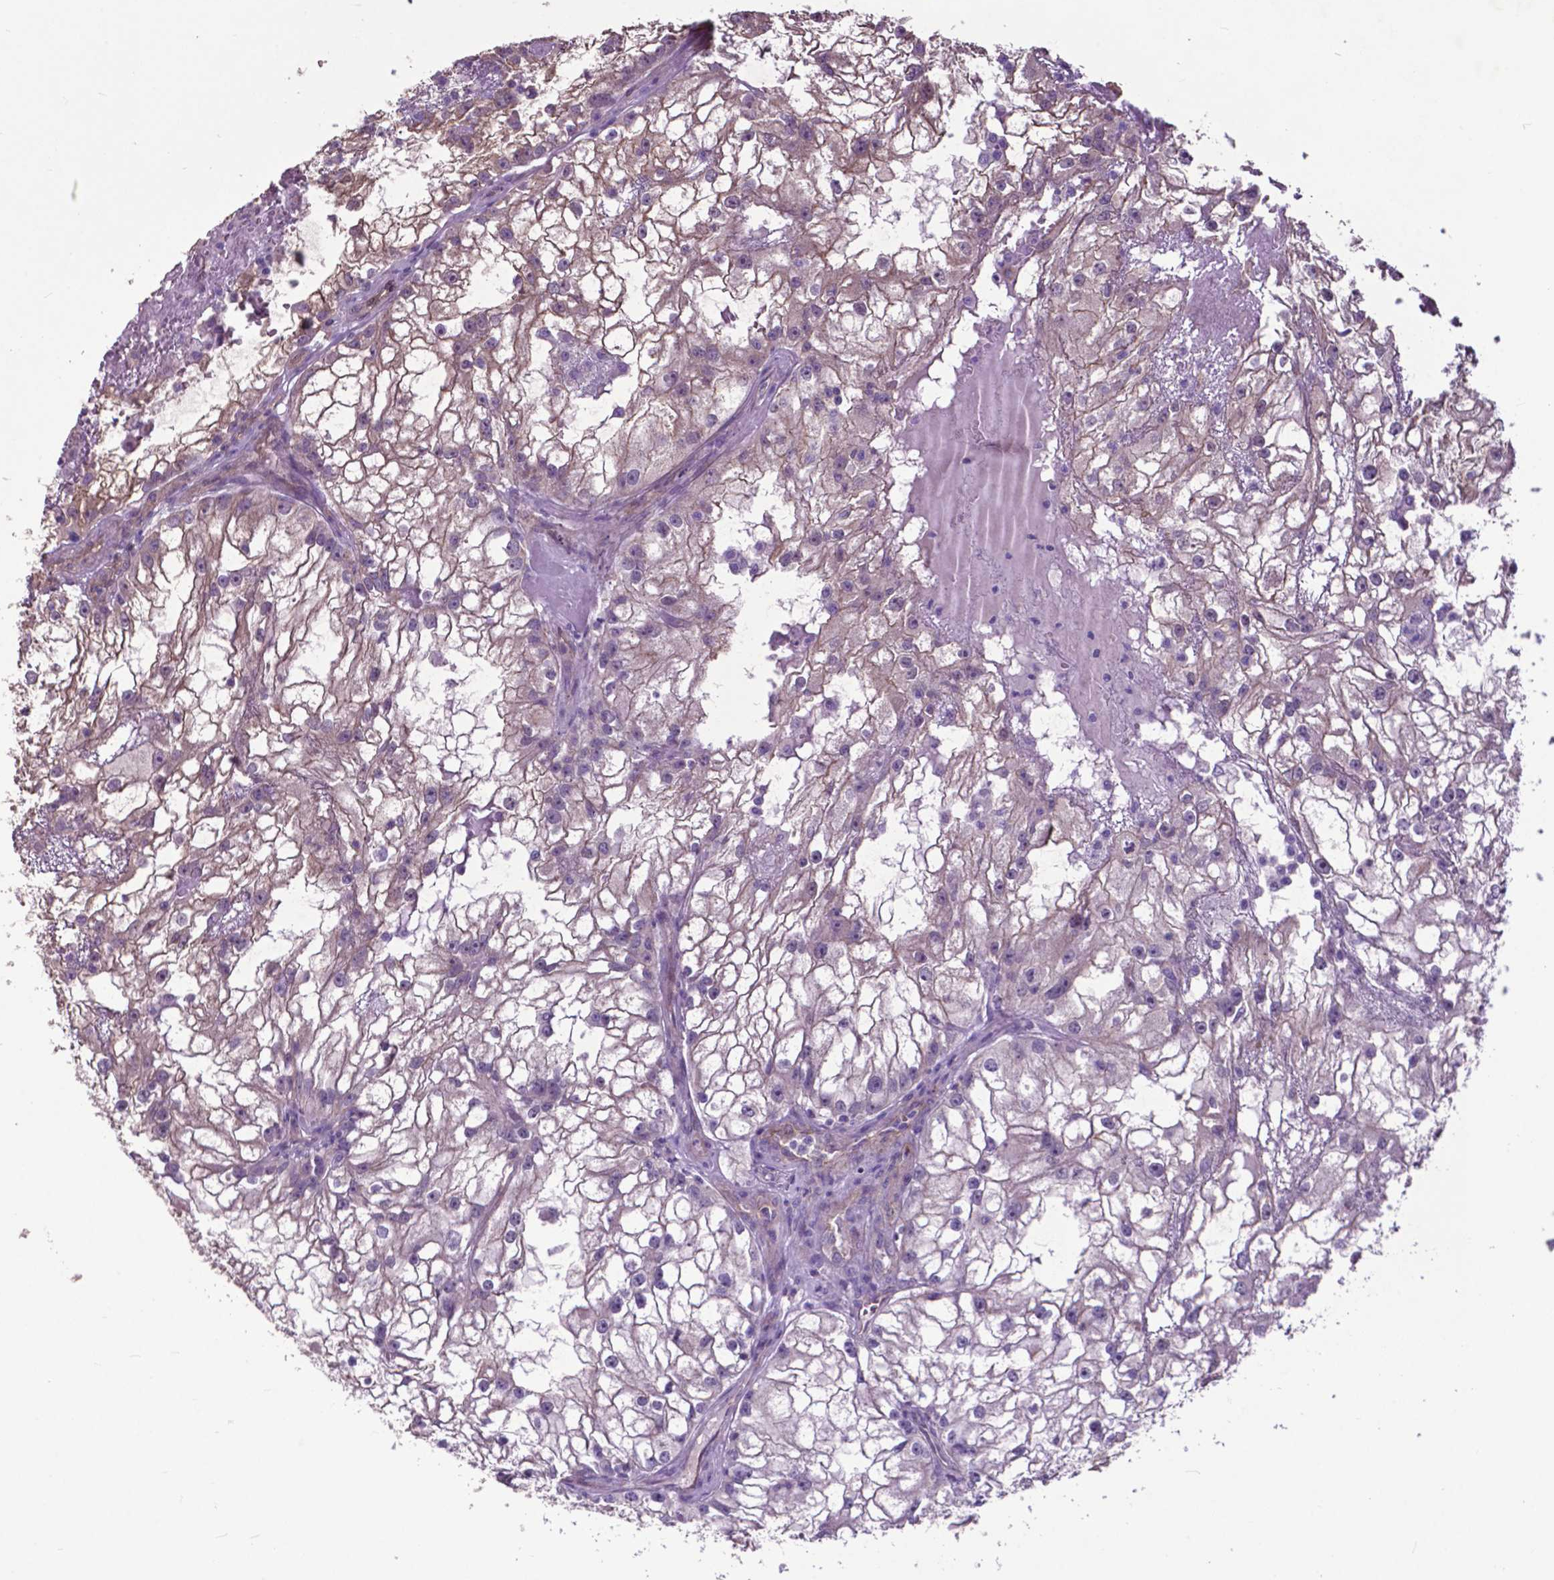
{"staining": {"intensity": "weak", "quantity": "<25%", "location": "cytoplasmic/membranous"}, "tissue": "renal cancer", "cell_type": "Tumor cells", "image_type": "cancer", "snomed": [{"axis": "morphology", "description": "Adenocarcinoma, NOS"}, {"axis": "topography", "description": "Kidney"}], "caption": "Tumor cells show no significant expression in adenocarcinoma (renal).", "gene": "PDLIM1", "patient": {"sex": "male", "age": 59}}